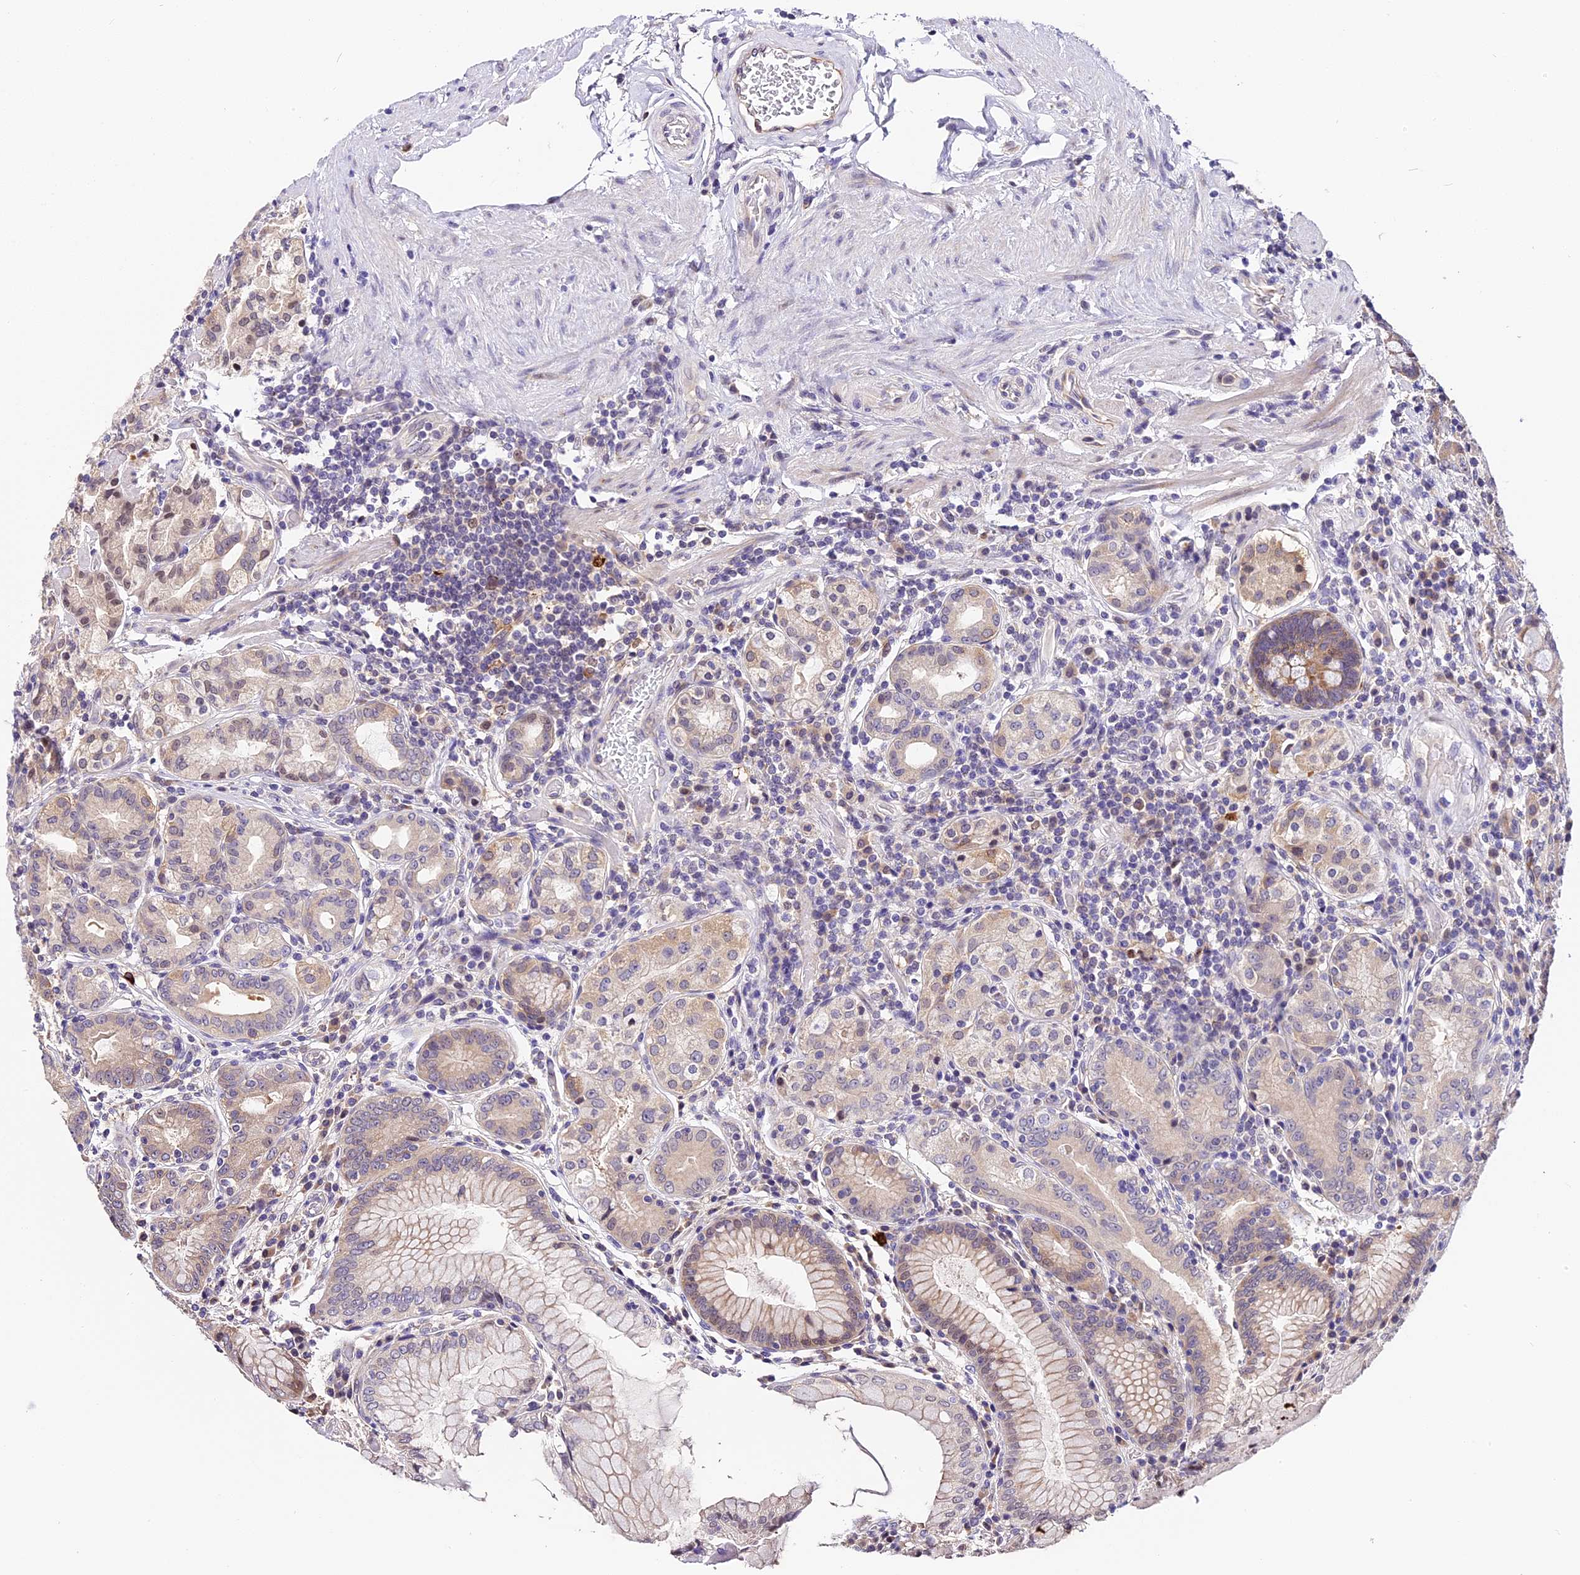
{"staining": {"intensity": "weak", "quantity": "25%-75%", "location": "nuclear"}, "tissue": "stomach", "cell_type": "Glandular cells", "image_type": "normal", "snomed": [{"axis": "morphology", "description": "Normal tissue, NOS"}, {"axis": "topography", "description": "Stomach, upper"}, {"axis": "topography", "description": "Stomach, lower"}], "caption": "Human stomach stained for a protein (brown) demonstrates weak nuclear positive expression in approximately 25%-75% of glandular cells.", "gene": "BSCL2", "patient": {"sex": "female", "age": 76}}